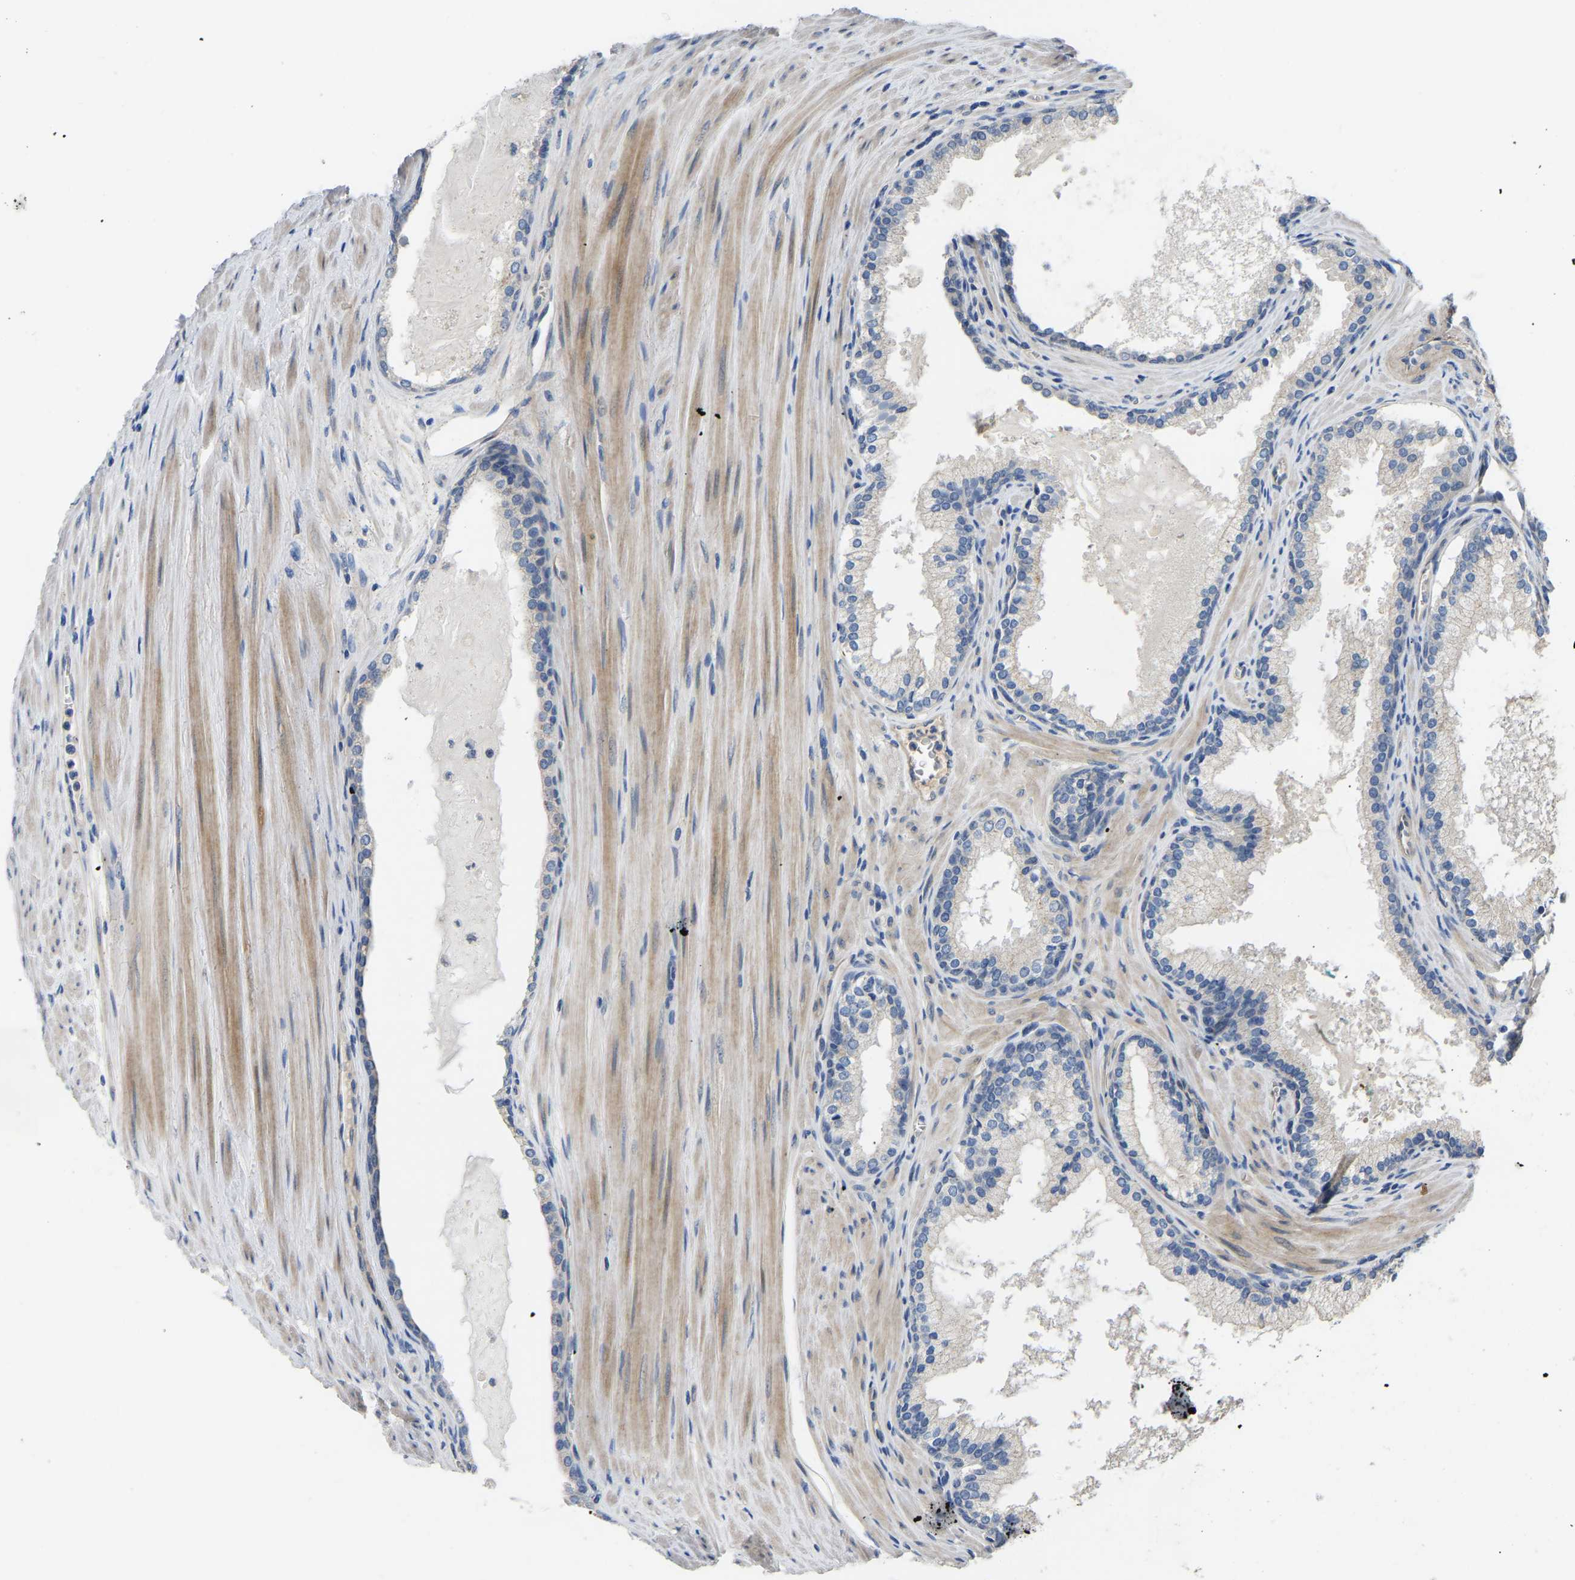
{"staining": {"intensity": "negative", "quantity": "none", "location": "none"}, "tissue": "prostate cancer", "cell_type": "Tumor cells", "image_type": "cancer", "snomed": [{"axis": "morphology", "description": "Adenocarcinoma, Low grade"}, {"axis": "topography", "description": "Prostate"}], "caption": "There is no significant positivity in tumor cells of prostate cancer (adenocarcinoma (low-grade)).", "gene": "HIGD2B", "patient": {"sex": "male", "age": 70}}